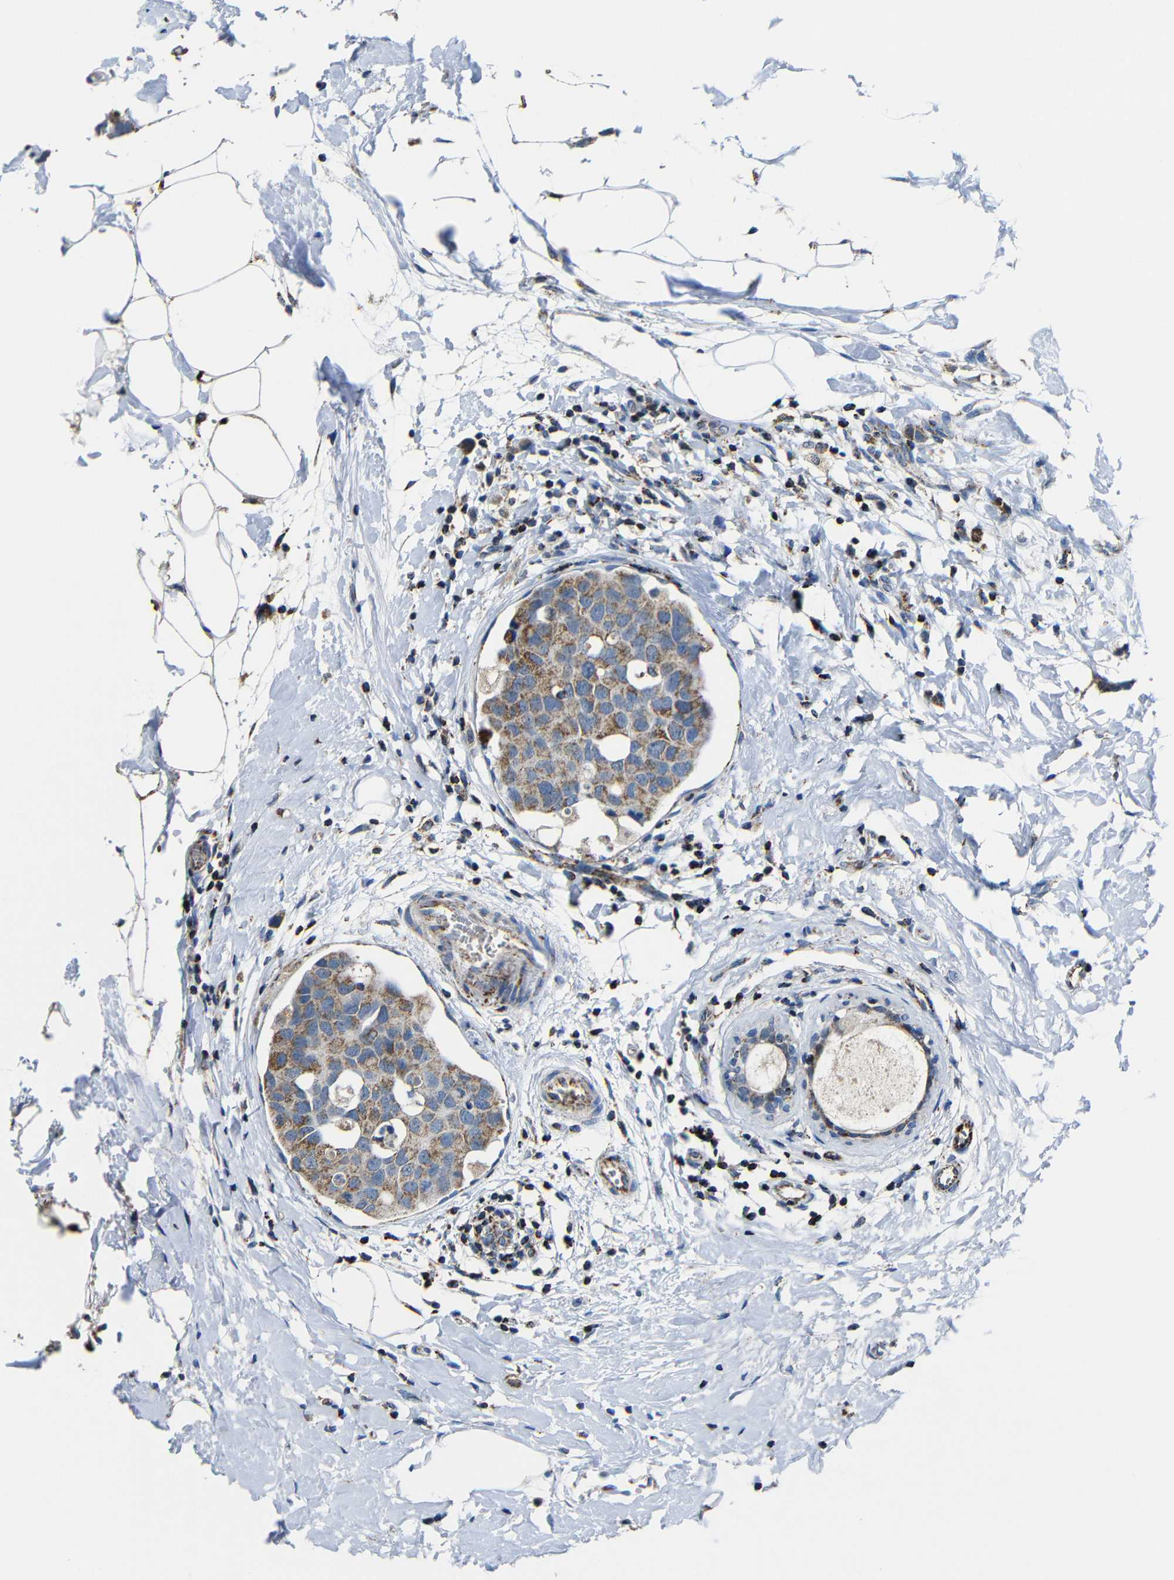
{"staining": {"intensity": "moderate", "quantity": ">75%", "location": "cytoplasmic/membranous"}, "tissue": "breast cancer", "cell_type": "Tumor cells", "image_type": "cancer", "snomed": [{"axis": "morphology", "description": "Normal tissue, NOS"}, {"axis": "morphology", "description": "Duct carcinoma"}, {"axis": "topography", "description": "Breast"}], "caption": "Breast intraductal carcinoma was stained to show a protein in brown. There is medium levels of moderate cytoplasmic/membranous expression in approximately >75% of tumor cells.", "gene": "CA5B", "patient": {"sex": "female", "age": 50}}